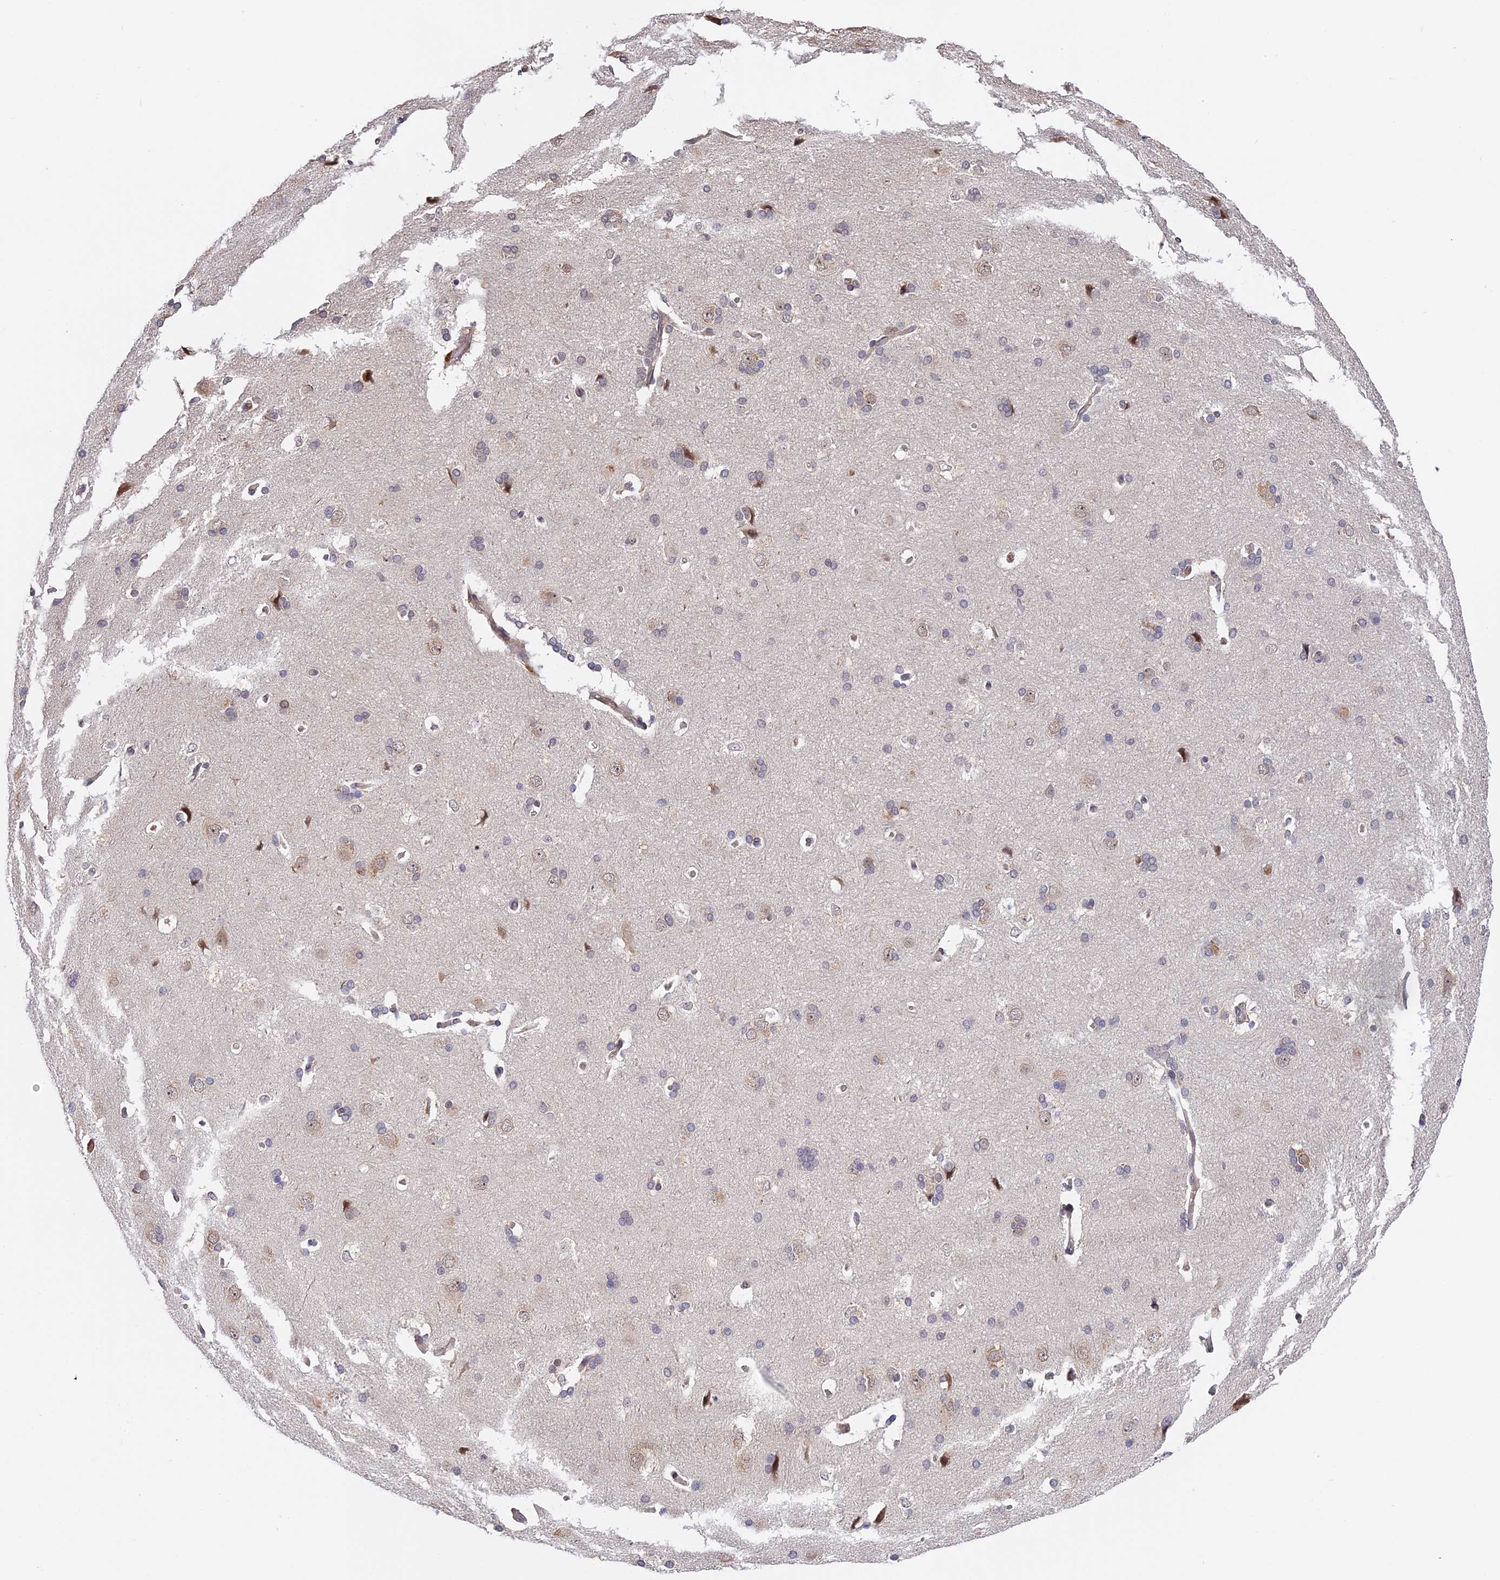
{"staining": {"intensity": "weak", "quantity": ">75%", "location": "cytoplasmic/membranous"}, "tissue": "cerebral cortex", "cell_type": "Endothelial cells", "image_type": "normal", "snomed": [{"axis": "morphology", "description": "Normal tissue, NOS"}, {"axis": "topography", "description": "Cerebral cortex"}], "caption": "Immunohistochemistry (IHC) (DAB (3,3'-diaminobenzidine)) staining of normal human cerebral cortex shows weak cytoplasmic/membranous protein staining in approximately >75% of endothelial cells. (Brightfield microscopy of DAB IHC at high magnification).", "gene": "IMPACT", "patient": {"sex": "male", "age": 62}}